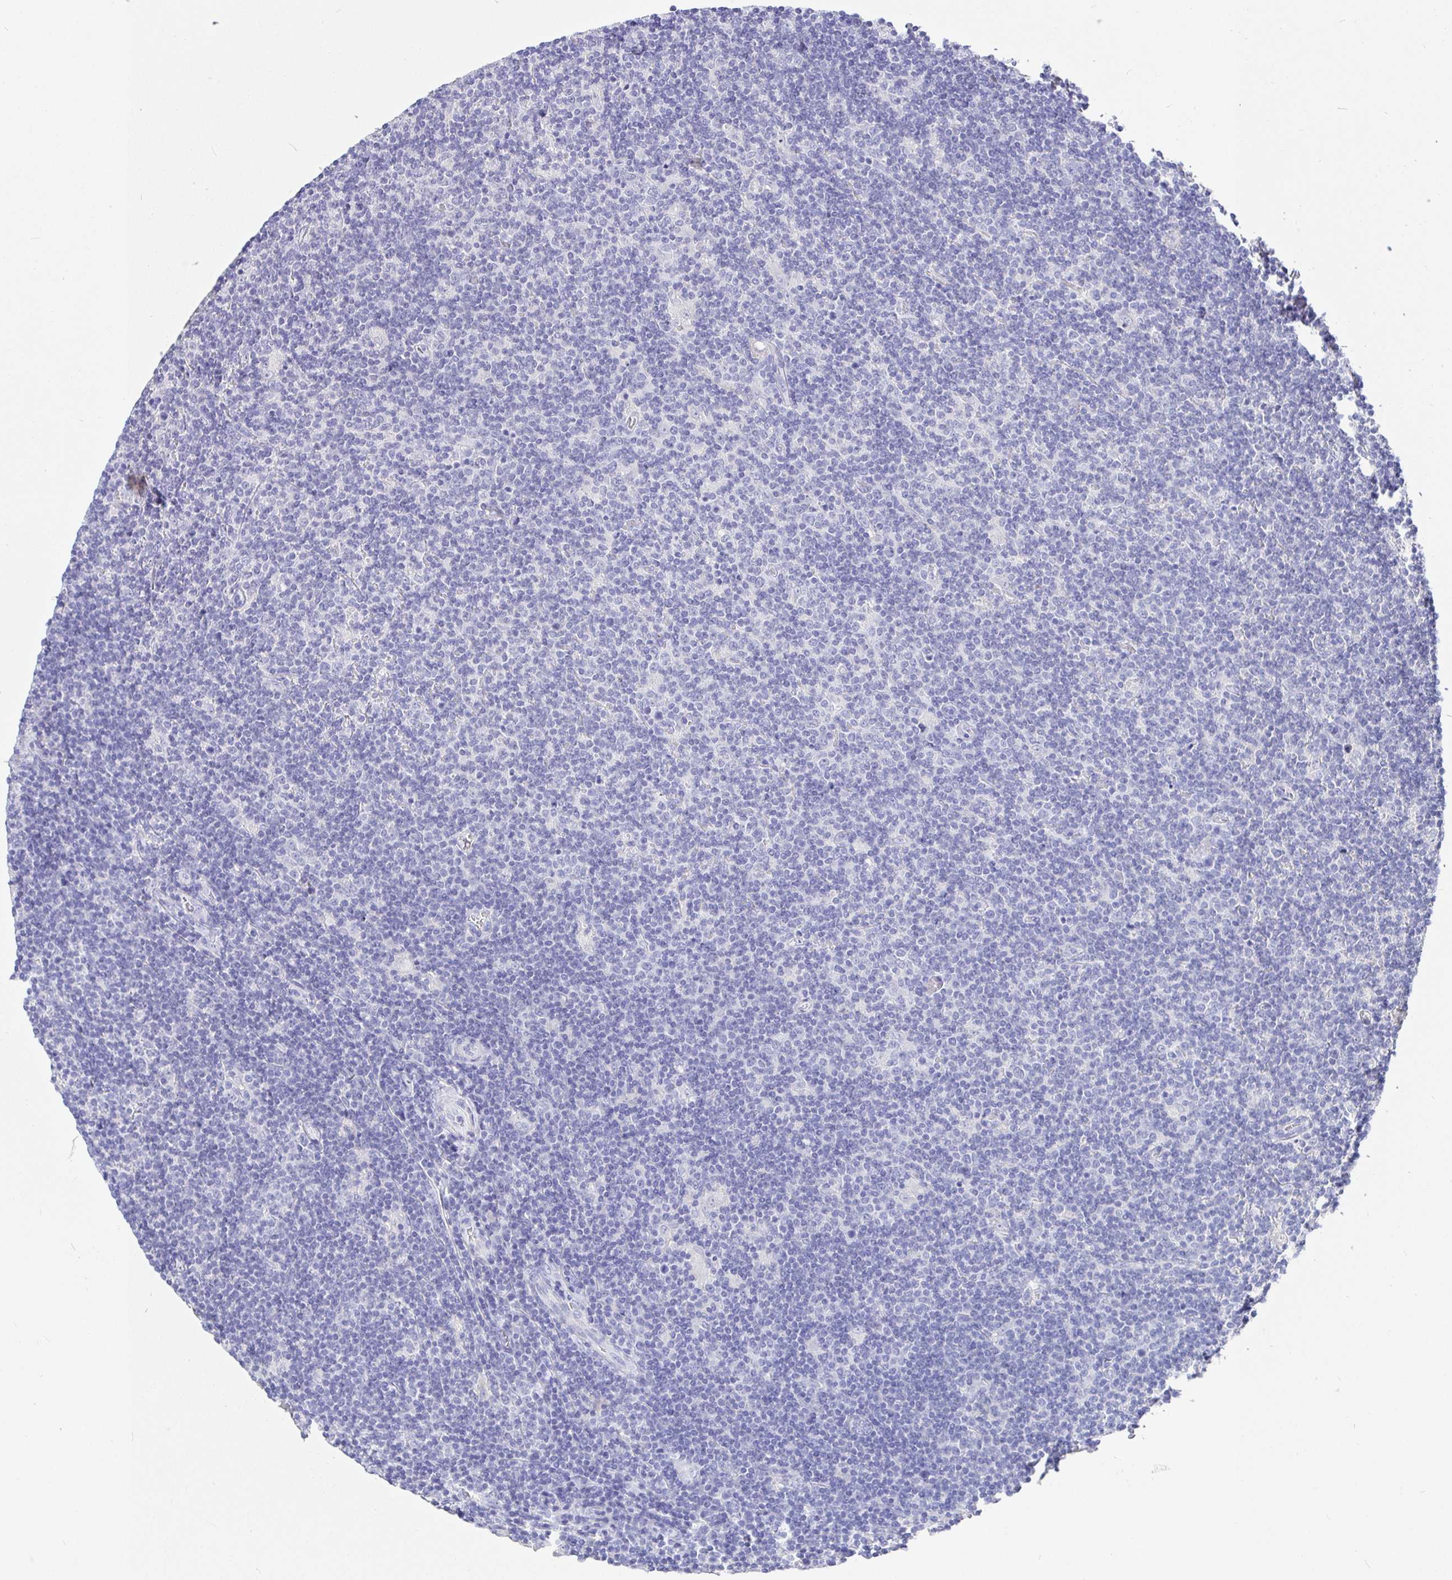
{"staining": {"intensity": "negative", "quantity": "none", "location": "none"}, "tissue": "lymphoma", "cell_type": "Tumor cells", "image_type": "cancer", "snomed": [{"axis": "morphology", "description": "Hodgkin's disease, NOS"}, {"axis": "topography", "description": "Lymph node"}], "caption": "The immunohistochemistry (IHC) image has no significant positivity in tumor cells of lymphoma tissue.", "gene": "TPTE", "patient": {"sex": "male", "age": 40}}